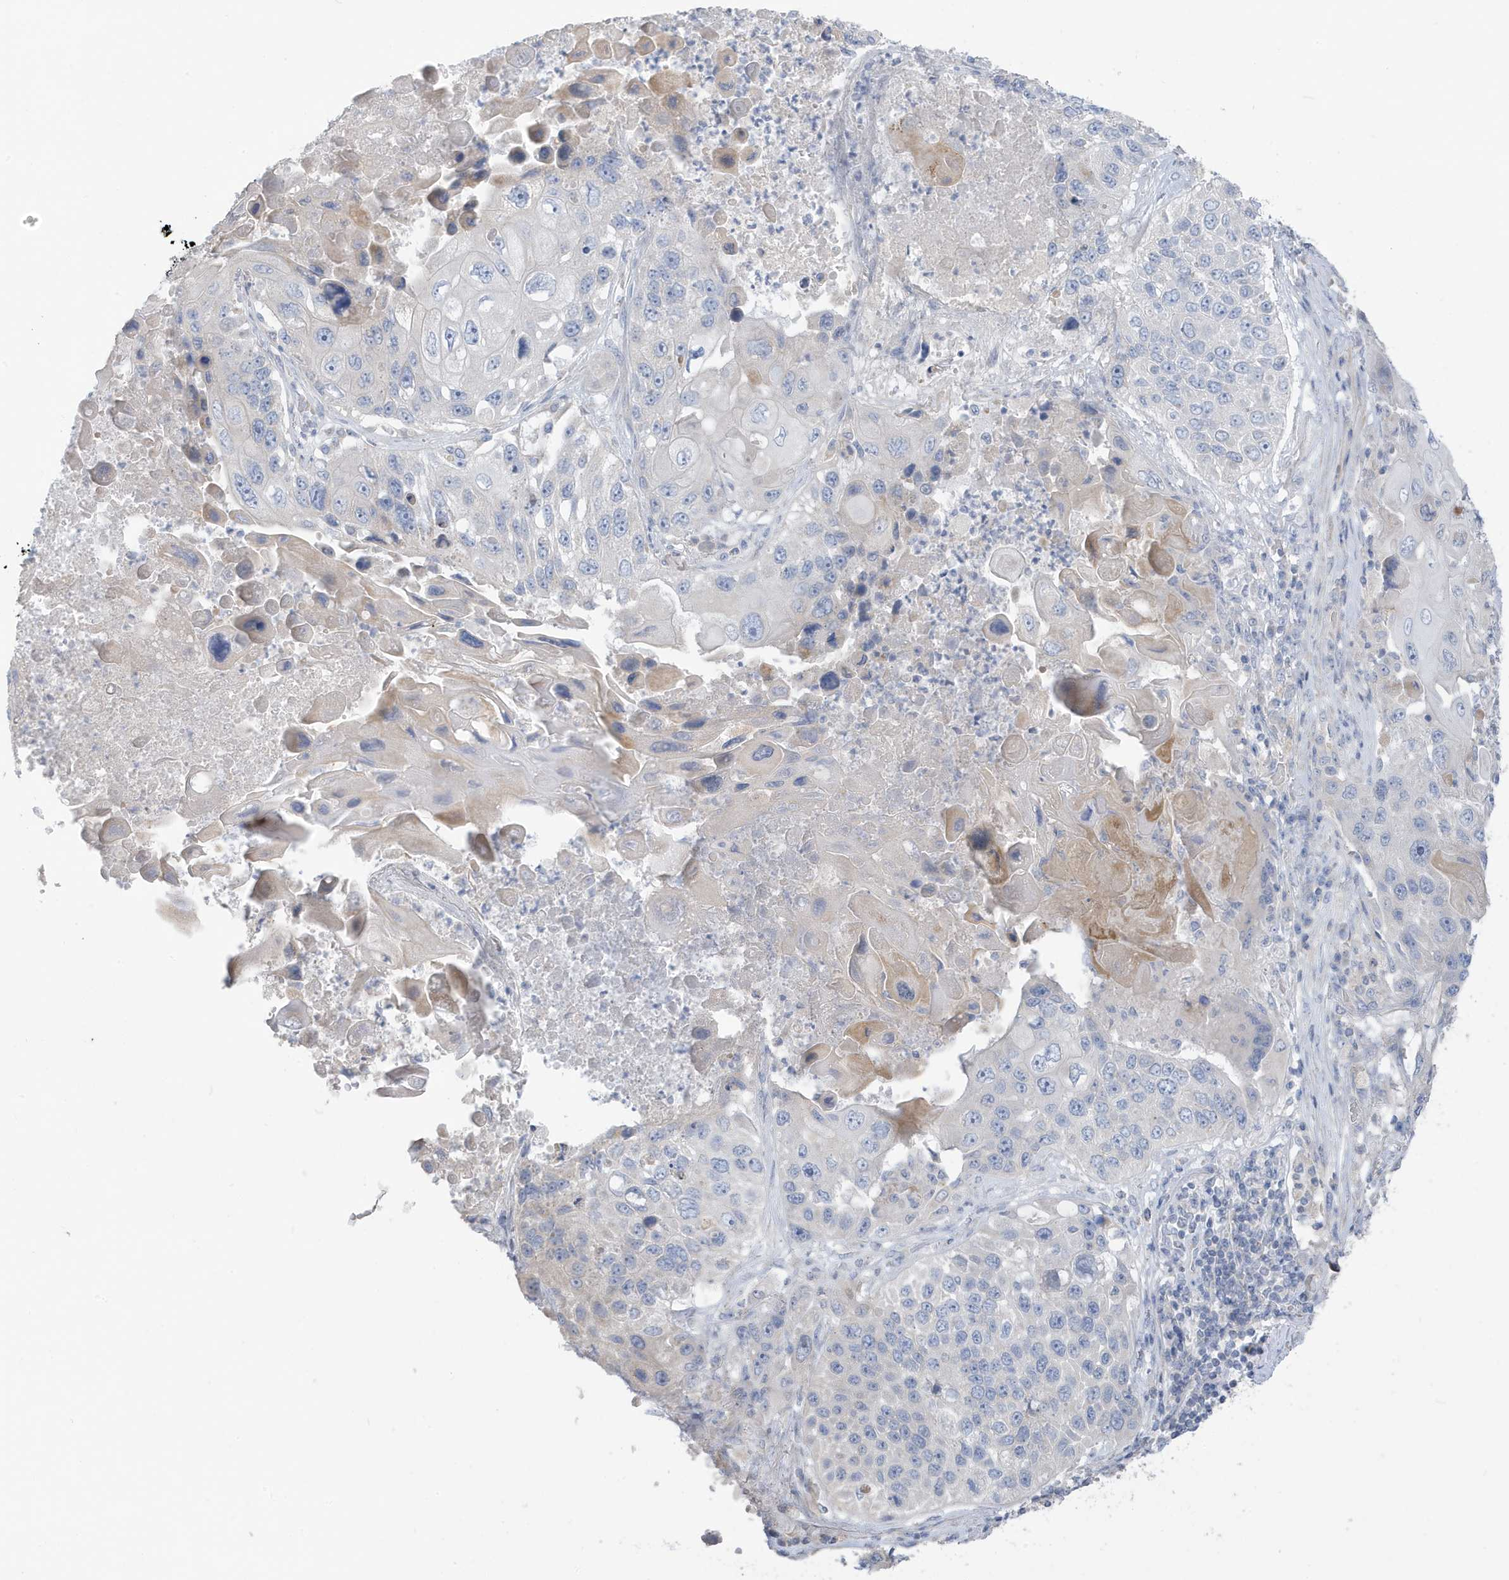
{"staining": {"intensity": "negative", "quantity": "none", "location": "none"}, "tissue": "lung cancer", "cell_type": "Tumor cells", "image_type": "cancer", "snomed": [{"axis": "morphology", "description": "Squamous cell carcinoma, NOS"}, {"axis": "topography", "description": "Lung"}], "caption": "Immunohistochemical staining of human lung cancer demonstrates no significant expression in tumor cells.", "gene": "ATP13A5", "patient": {"sex": "male", "age": 61}}